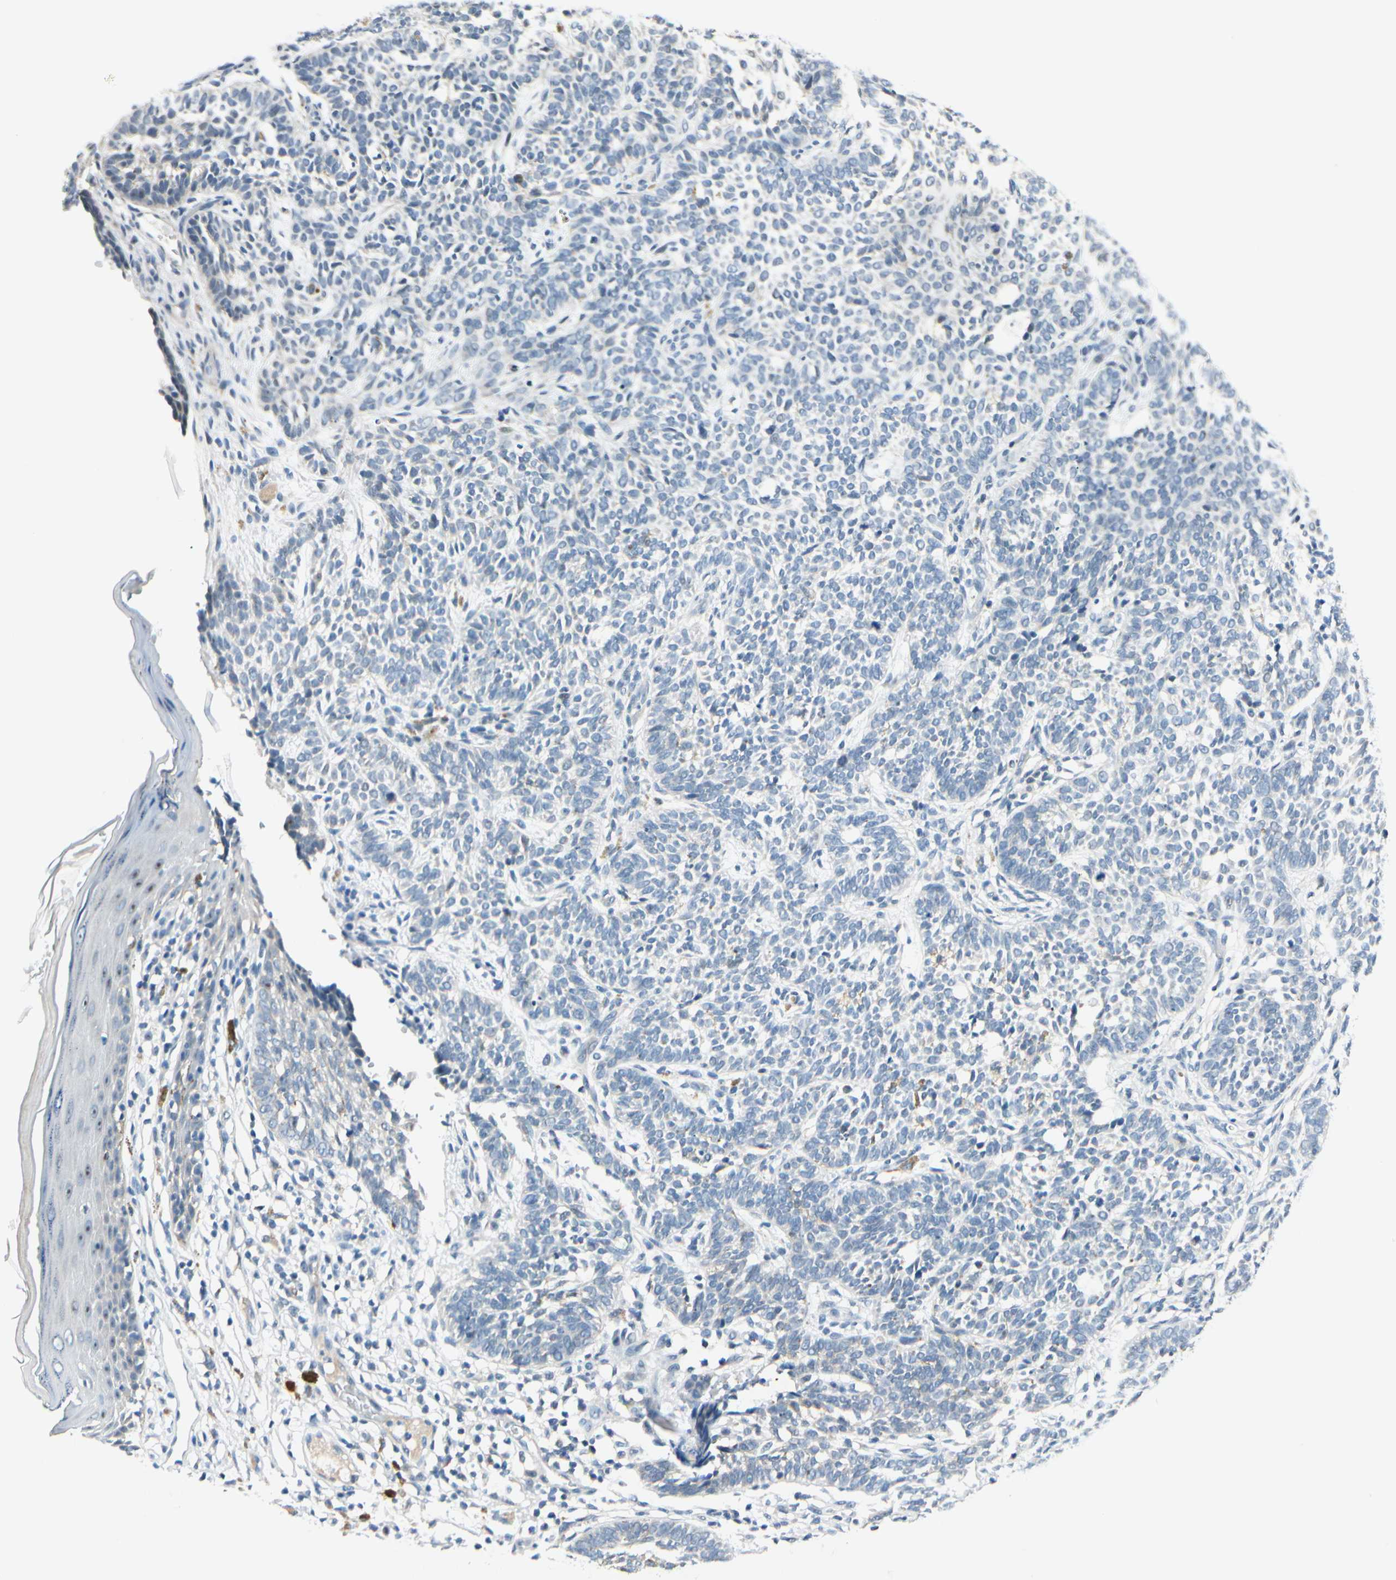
{"staining": {"intensity": "negative", "quantity": "none", "location": "none"}, "tissue": "skin cancer", "cell_type": "Tumor cells", "image_type": "cancer", "snomed": [{"axis": "morphology", "description": "Normal tissue, NOS"}, {"axis": "morphology", "description": "Basal cell carcinoma"}, {"axis": "topography", "description": "Skin"}], "caption": "Micrograph shows no significant protein expression in tumor cells of skin cancer.", "gene": "ZSCAN1", "patient": {"sex": "male", "age": 87}}